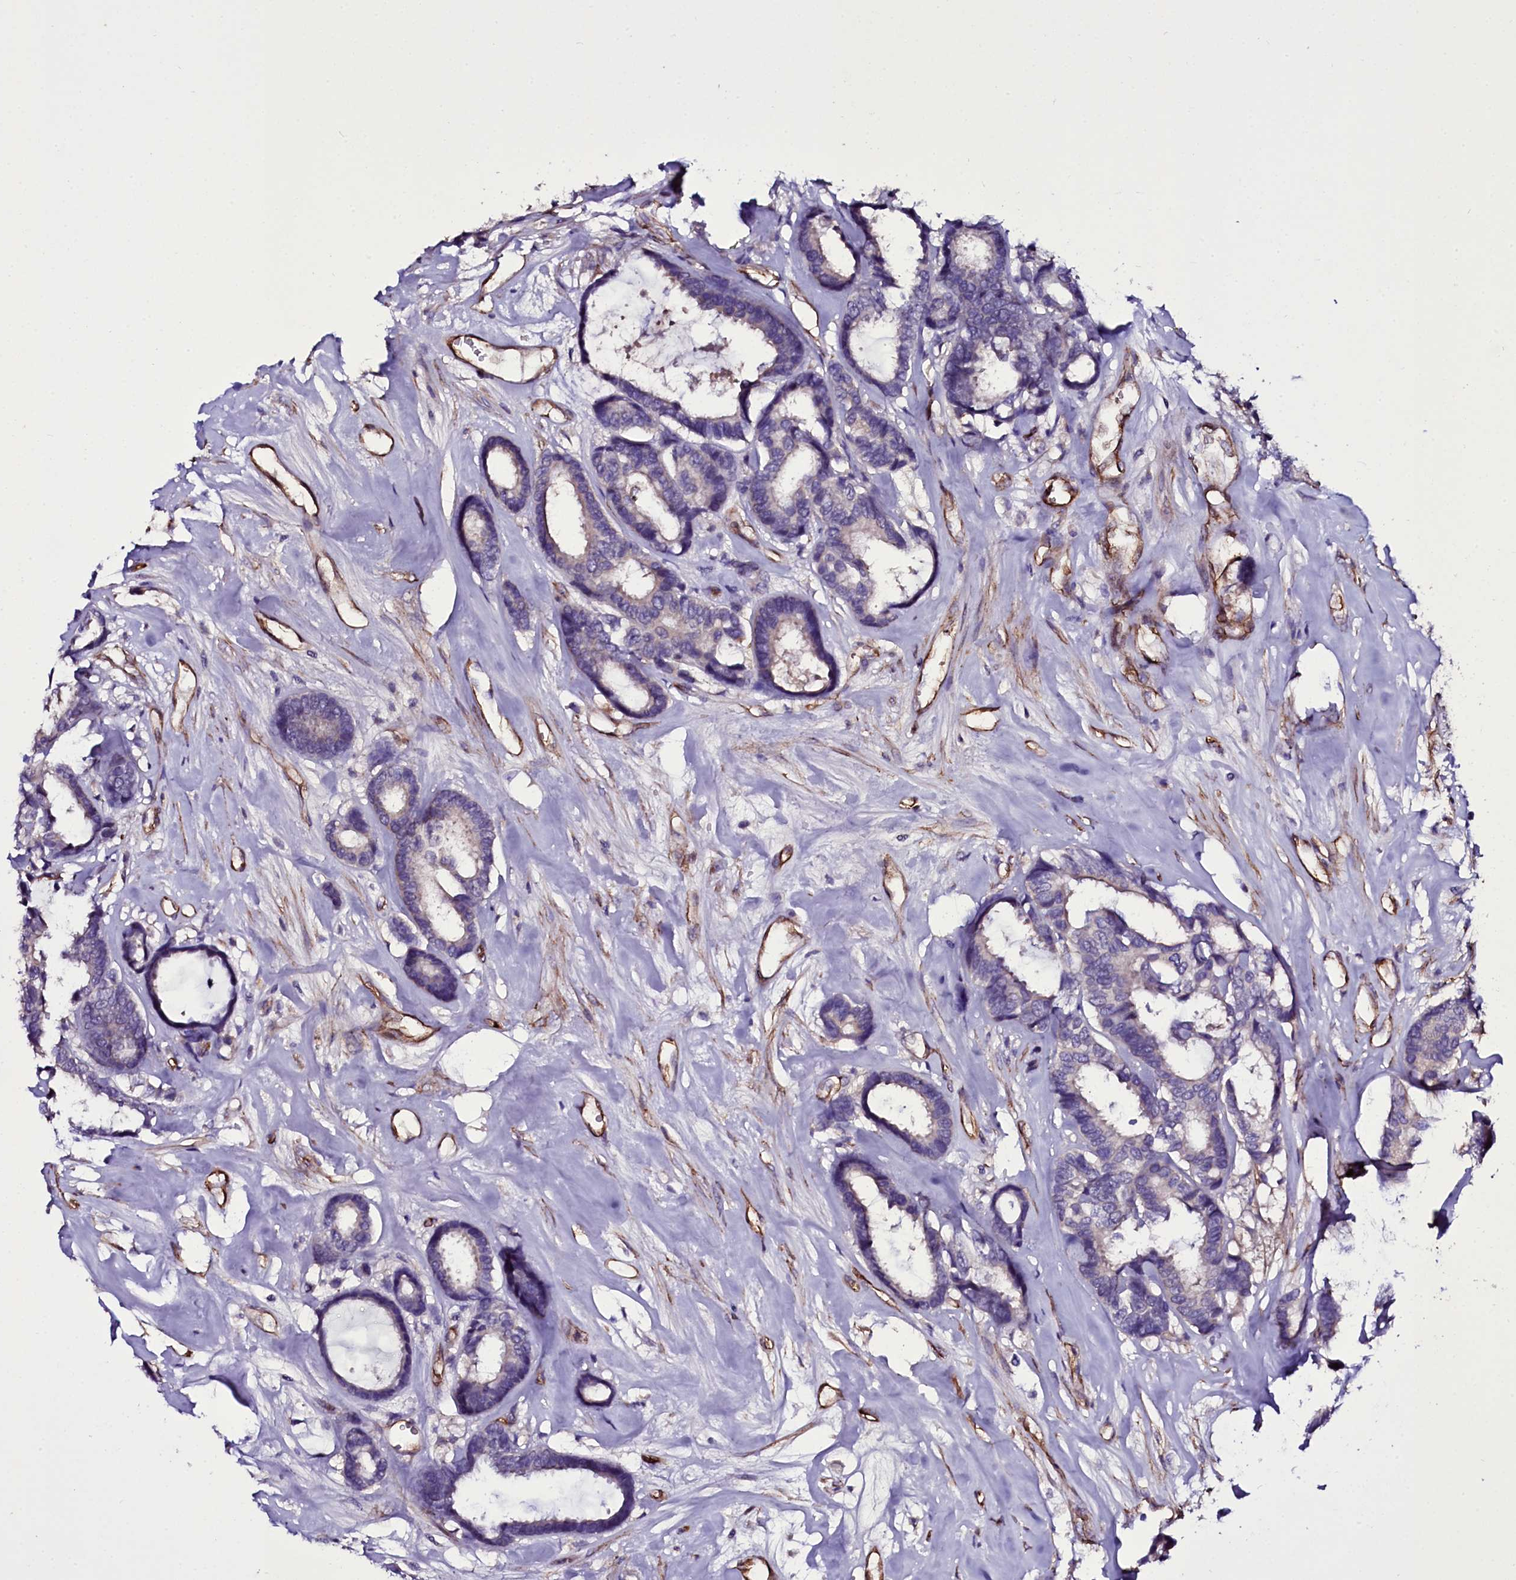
{"staining": {"intensity": "negative", "quantity": "none", "location": "none"}, "tissue": "breast cancer", "cell_type": "Tumor cells", "image_type": "cancer", "snomed": [{"axis": "morphology", "description": "Duct carcinoma"}, {"axis": "topography", "description": "Breast"}], "caption": "An image of infiltrating ductal carcinoma (breast) stained for a protein shows no brown staining in tumor cells.", "gene": "MEX3C", "patient": {"sex": "female", "age": 87}}